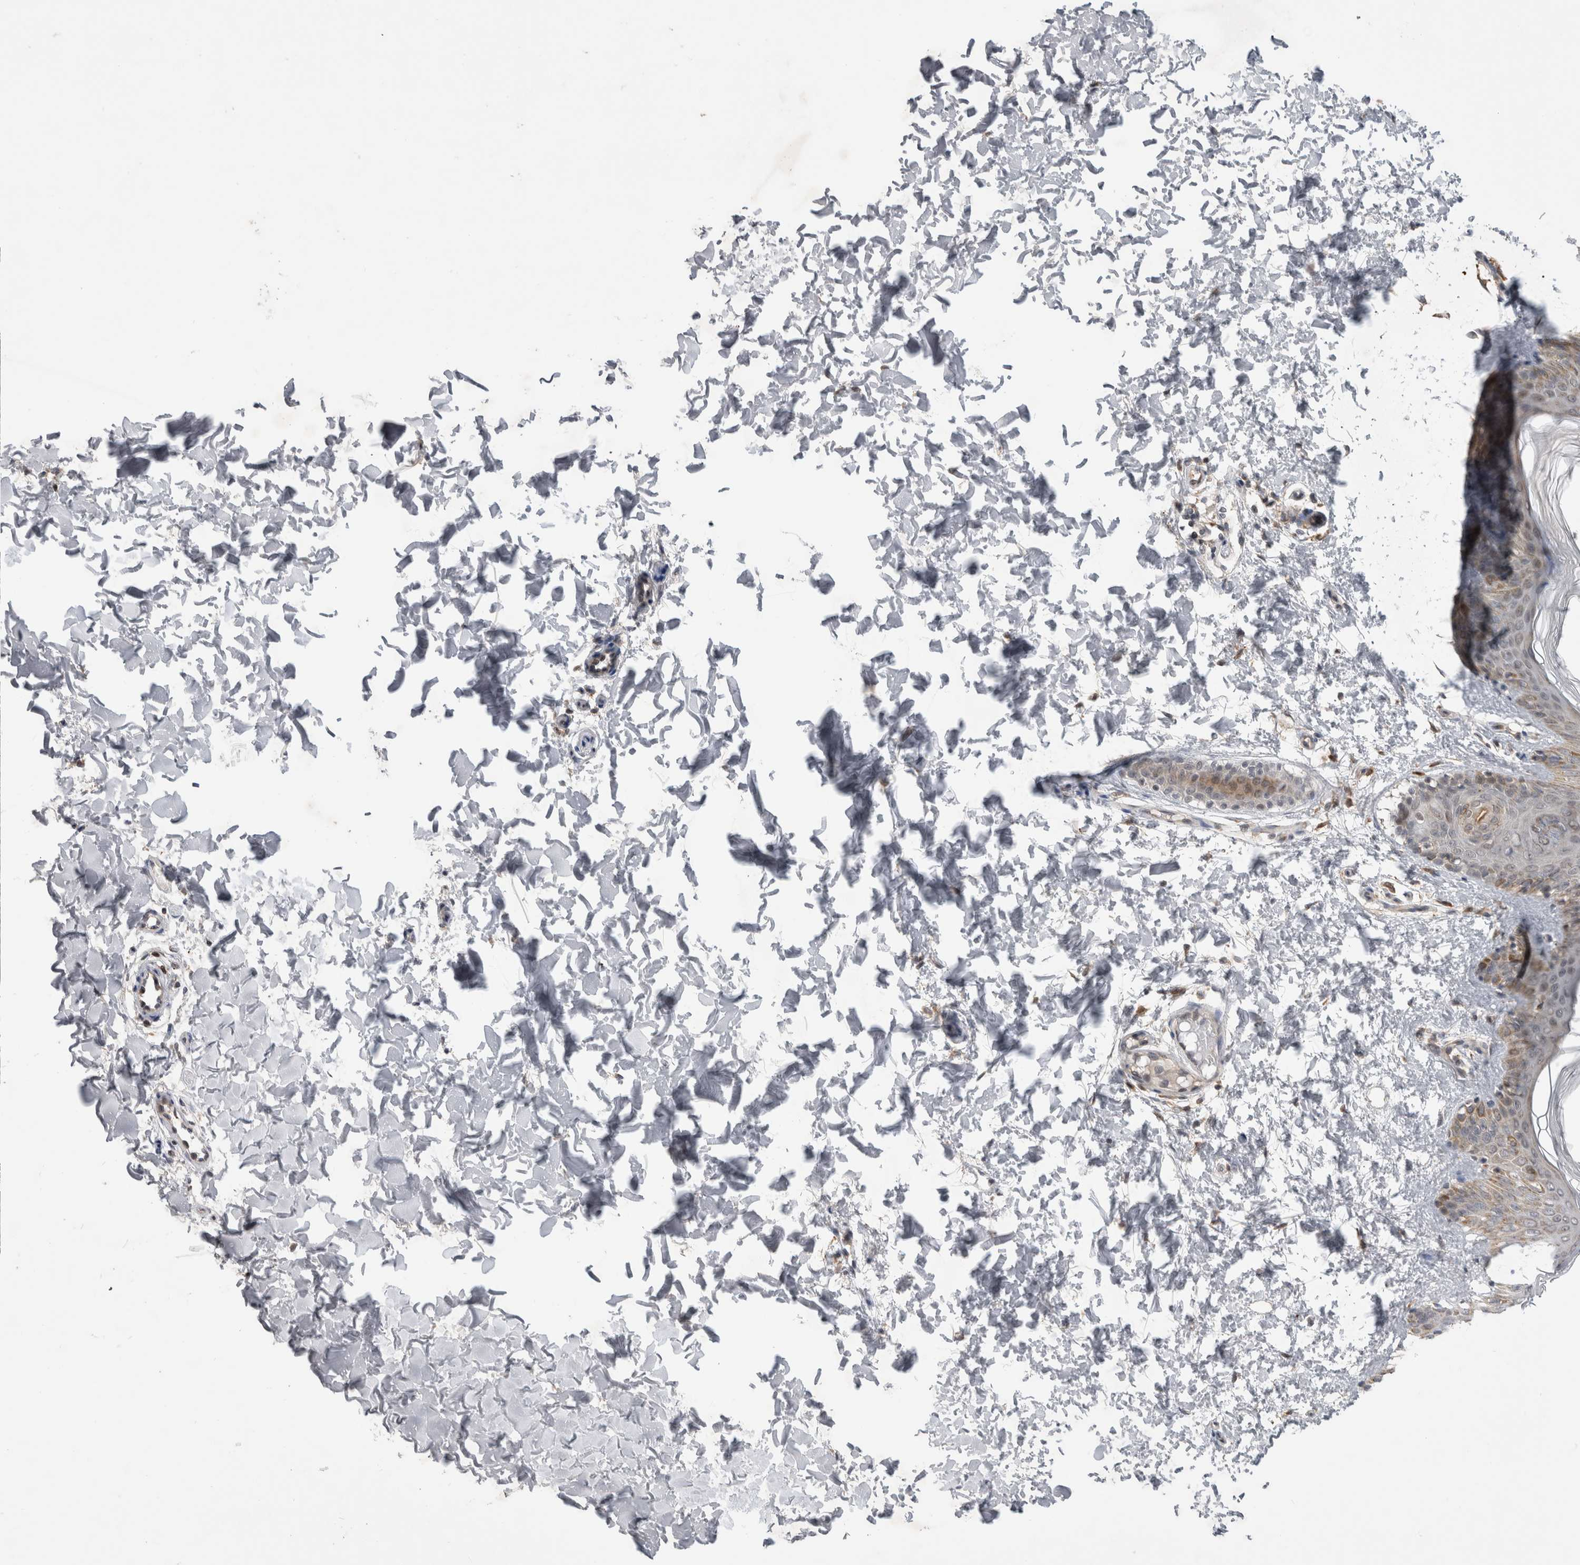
{"staining": {"intensity": "moderate", "quantity": "<25%", "location": "cytoplasmic/membranous"}, "tissue": "skin", "cell_type": "Fibroblasts", "image_type": "normal", "snomed": [{"axis": "morphology", "description": "Normal tissue, NOS"}, {"axis": "morphology", "description": "Neoplasm, benign, NOS"}, {"axis": "topography", "description": "Skin"}, {"axis": "topography", "description": "Soft tissue"}], "caption": "This image exhibits unremarkable skin stained with immunohistochemistry (IHC) to label a protein in brown. The cytoplasmic/membranous of fibroblasts show moderate positivity for the protein. Nuclei are counter-stained blue.", "gene": "KCNIP1", "patient": {"sex": "male", "age": 26}}